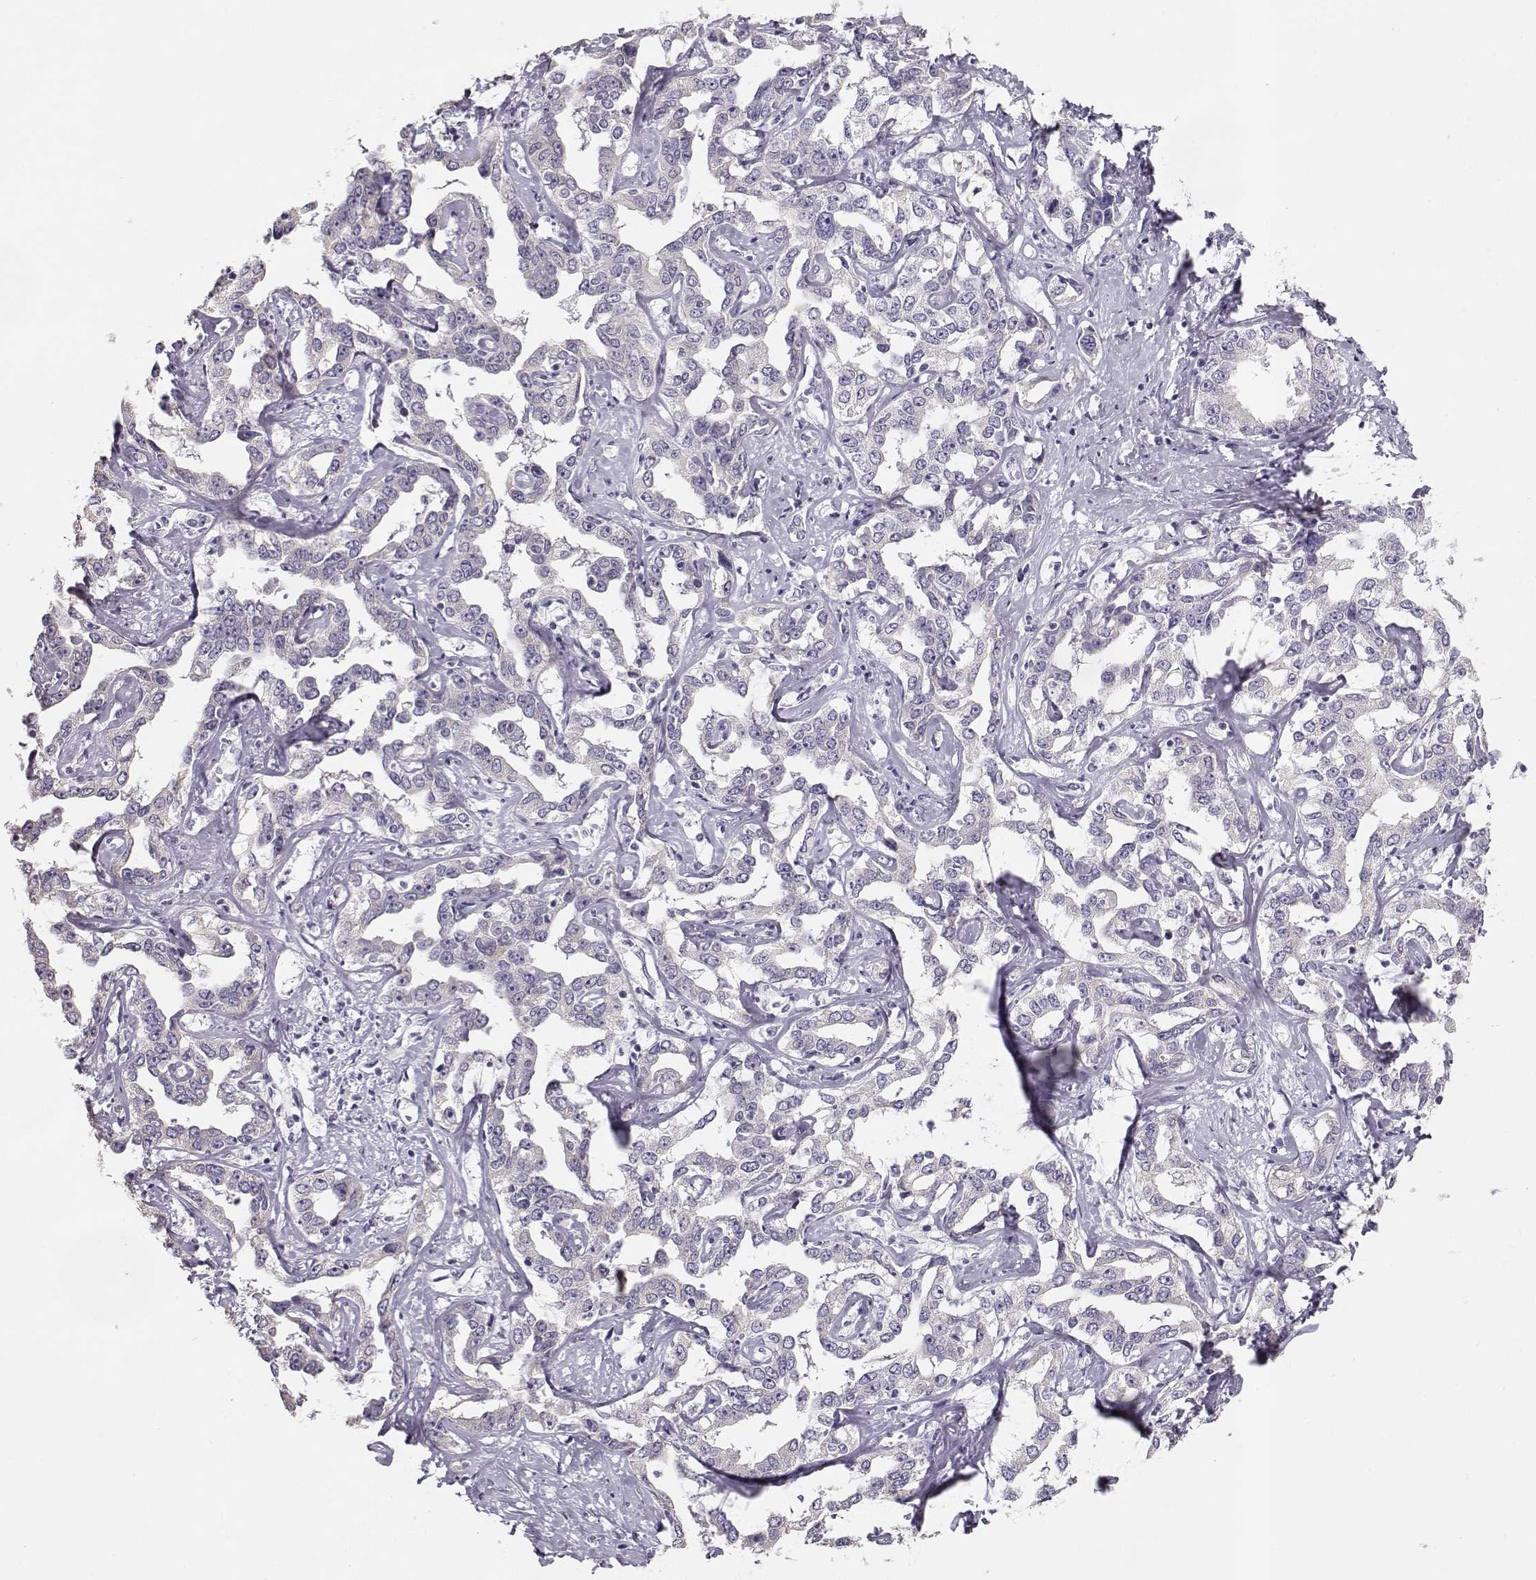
{"staining": {"intensity": "negative", "quantity": "none", "location": "none"}, "tissue": "liver cancer", "cell_type": "Tumor cells", "image_type": "cancer", "snomed": [{"axis": "morphology", "description": "Cholangiocarcinoma"}, {"axis": "topography", "description": "Liver"}], "caption": "Immunohistochemical staining of cholangiocarcinoma (liver) demonstrates no significant staining in tumor cells.", "gene": "GLIPR1L2", "patient": {"sex": "male", "age": 59}}